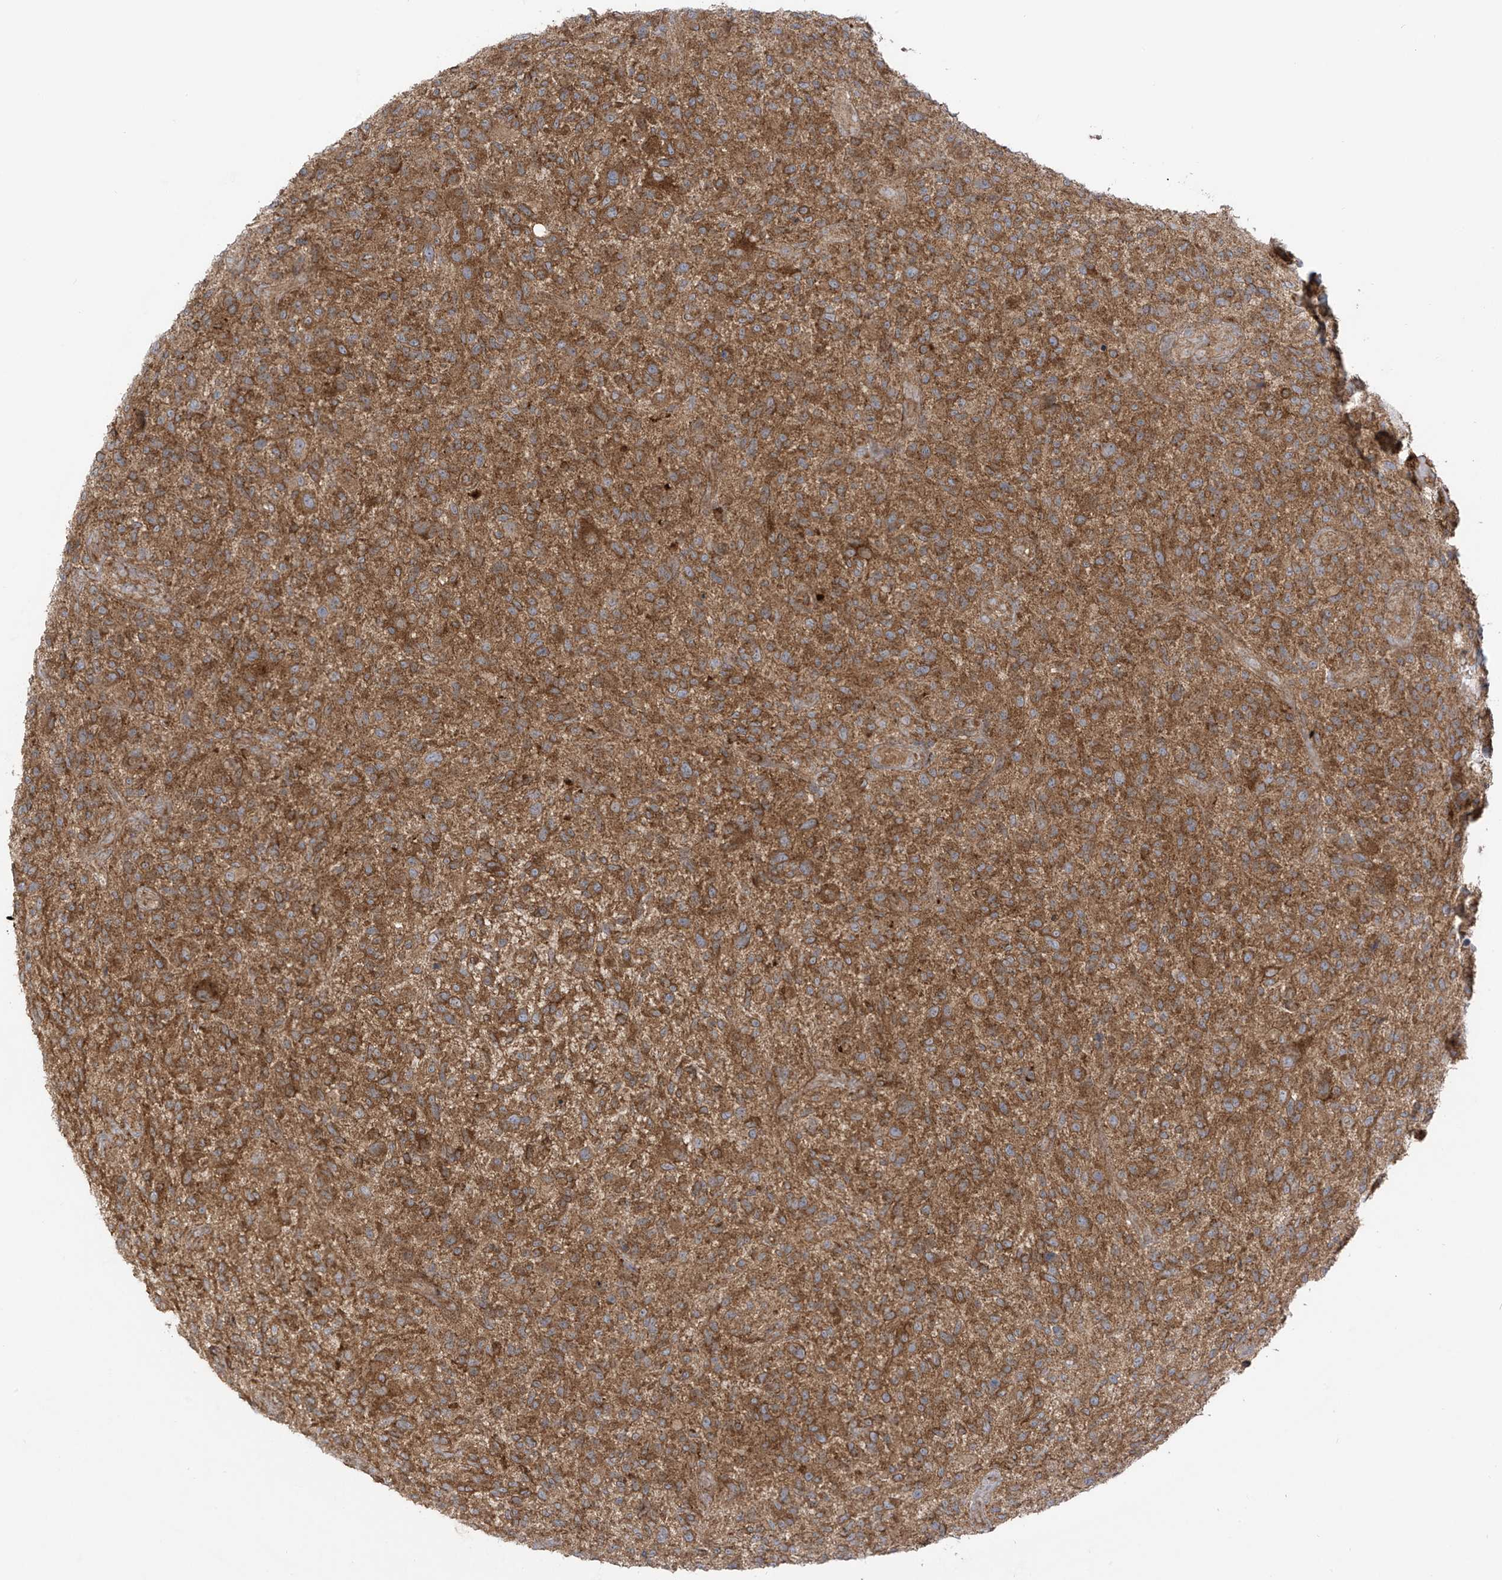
{"staining": {"intensity": "moderate", "quantity": ">75%", "location": "cytoplasmic/membranous"}, "tissue": "glioma", "cell_type": "Tumor cells", "image_type": "cancer", "snomed": [{"axis": "morphology", "description": "Glioma, malignant, High grade"}, {"axis": "topography", "description": "Brain"}], "caption": "Malignant glioma (high-grade) stained for a protein demonstrates moderate cytoplasmic/membranous positivity in tumor cells.", "gene": "REPS1", "patient": {"sex": "male", "age": 47}}